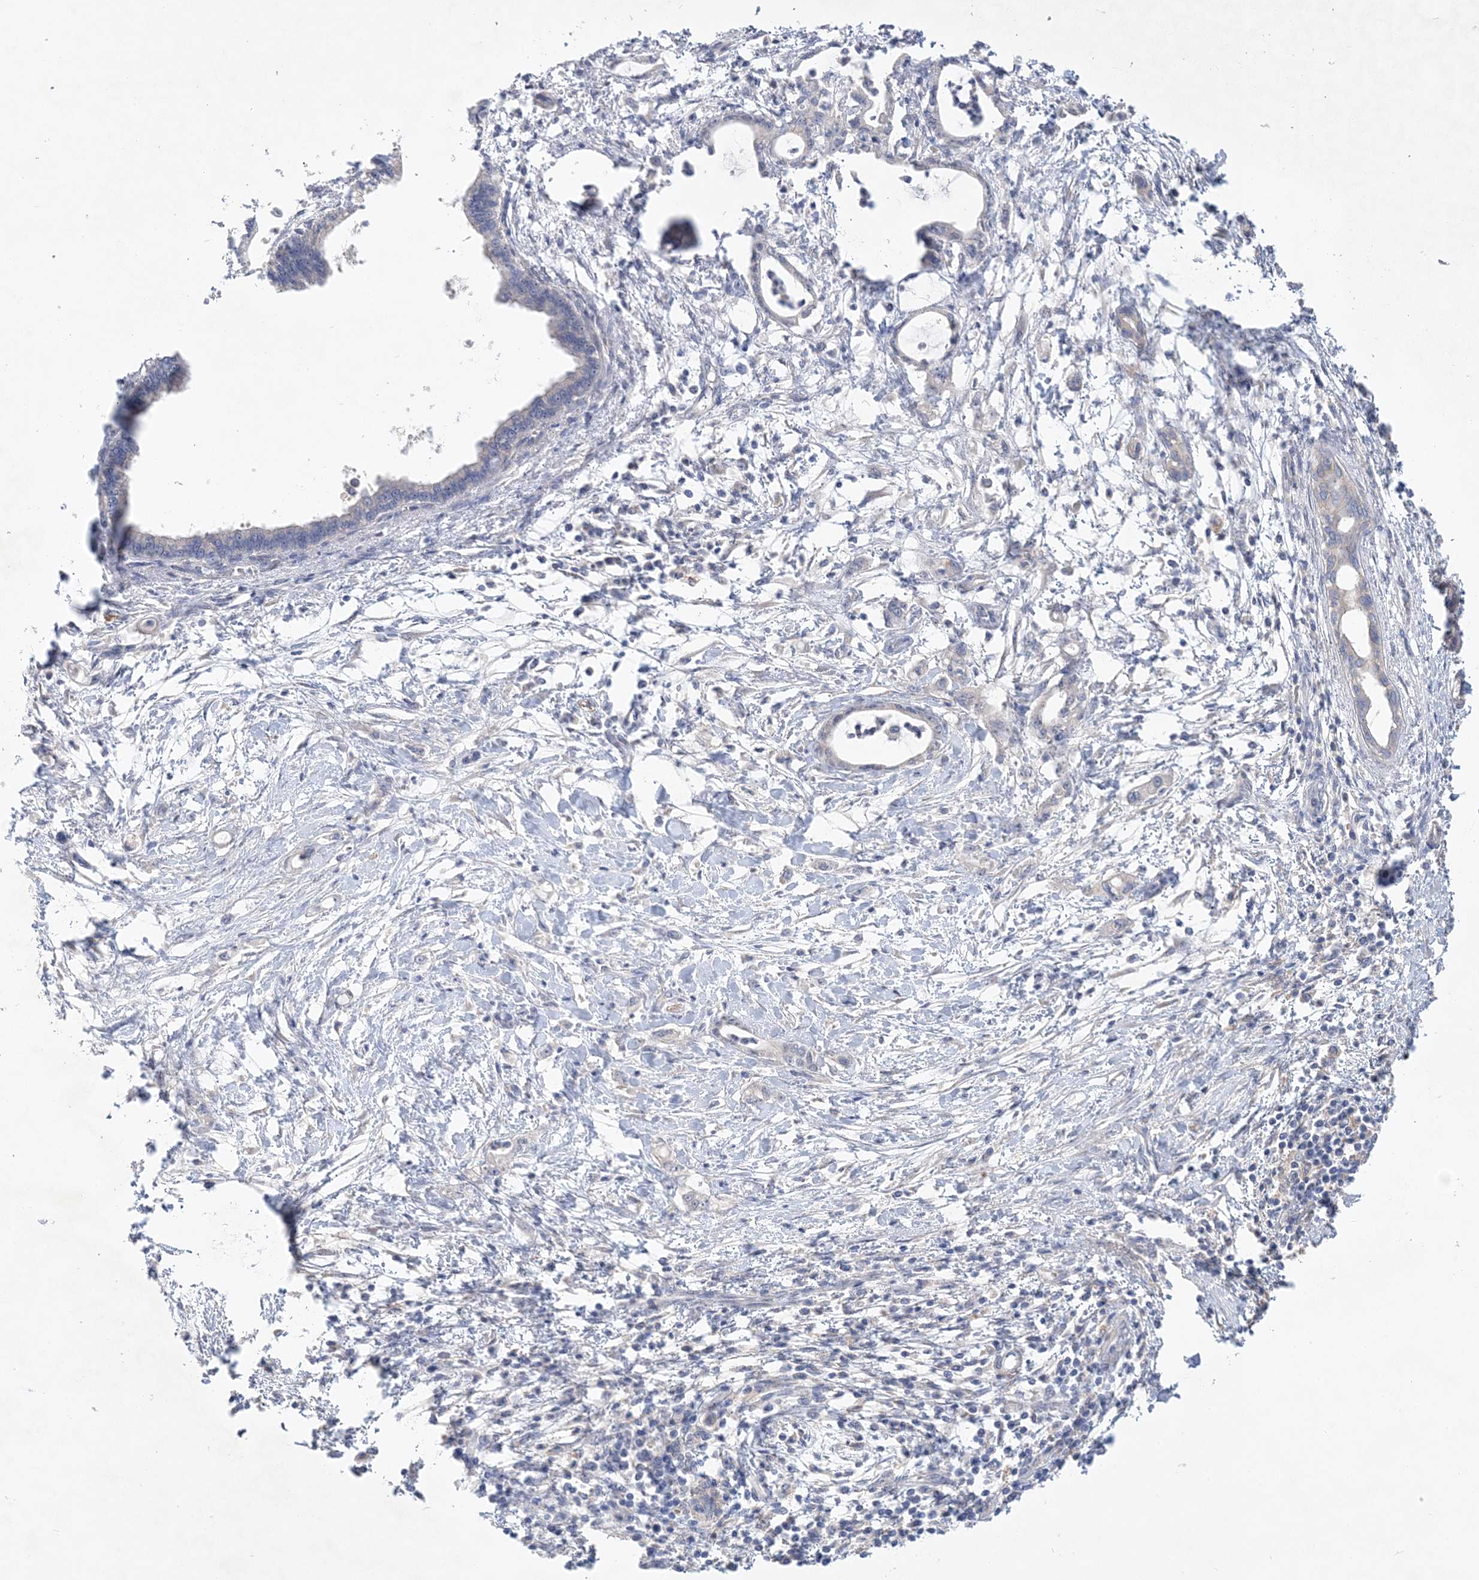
{"staining": {"intensity": "negative", "quantity": "none", "location": "none"}, "tissue": "pancreatic cancer", "cell_type": "Tumor cells", "image_type": "cancer", "snomed": [{"axis": "morphology", "description": "Adenocarcinoma, NOS"}, {"axis": "topography", "description": "Pancreas"}], "caption": "DAB (3,3'-diaminobenzidine) immunohistochemical staining of human pancreatic cancer demonstrates no significant staining in tumor cells.", "gene": "ANKRD35", "patient": {"sex": "female", "age": 55}}